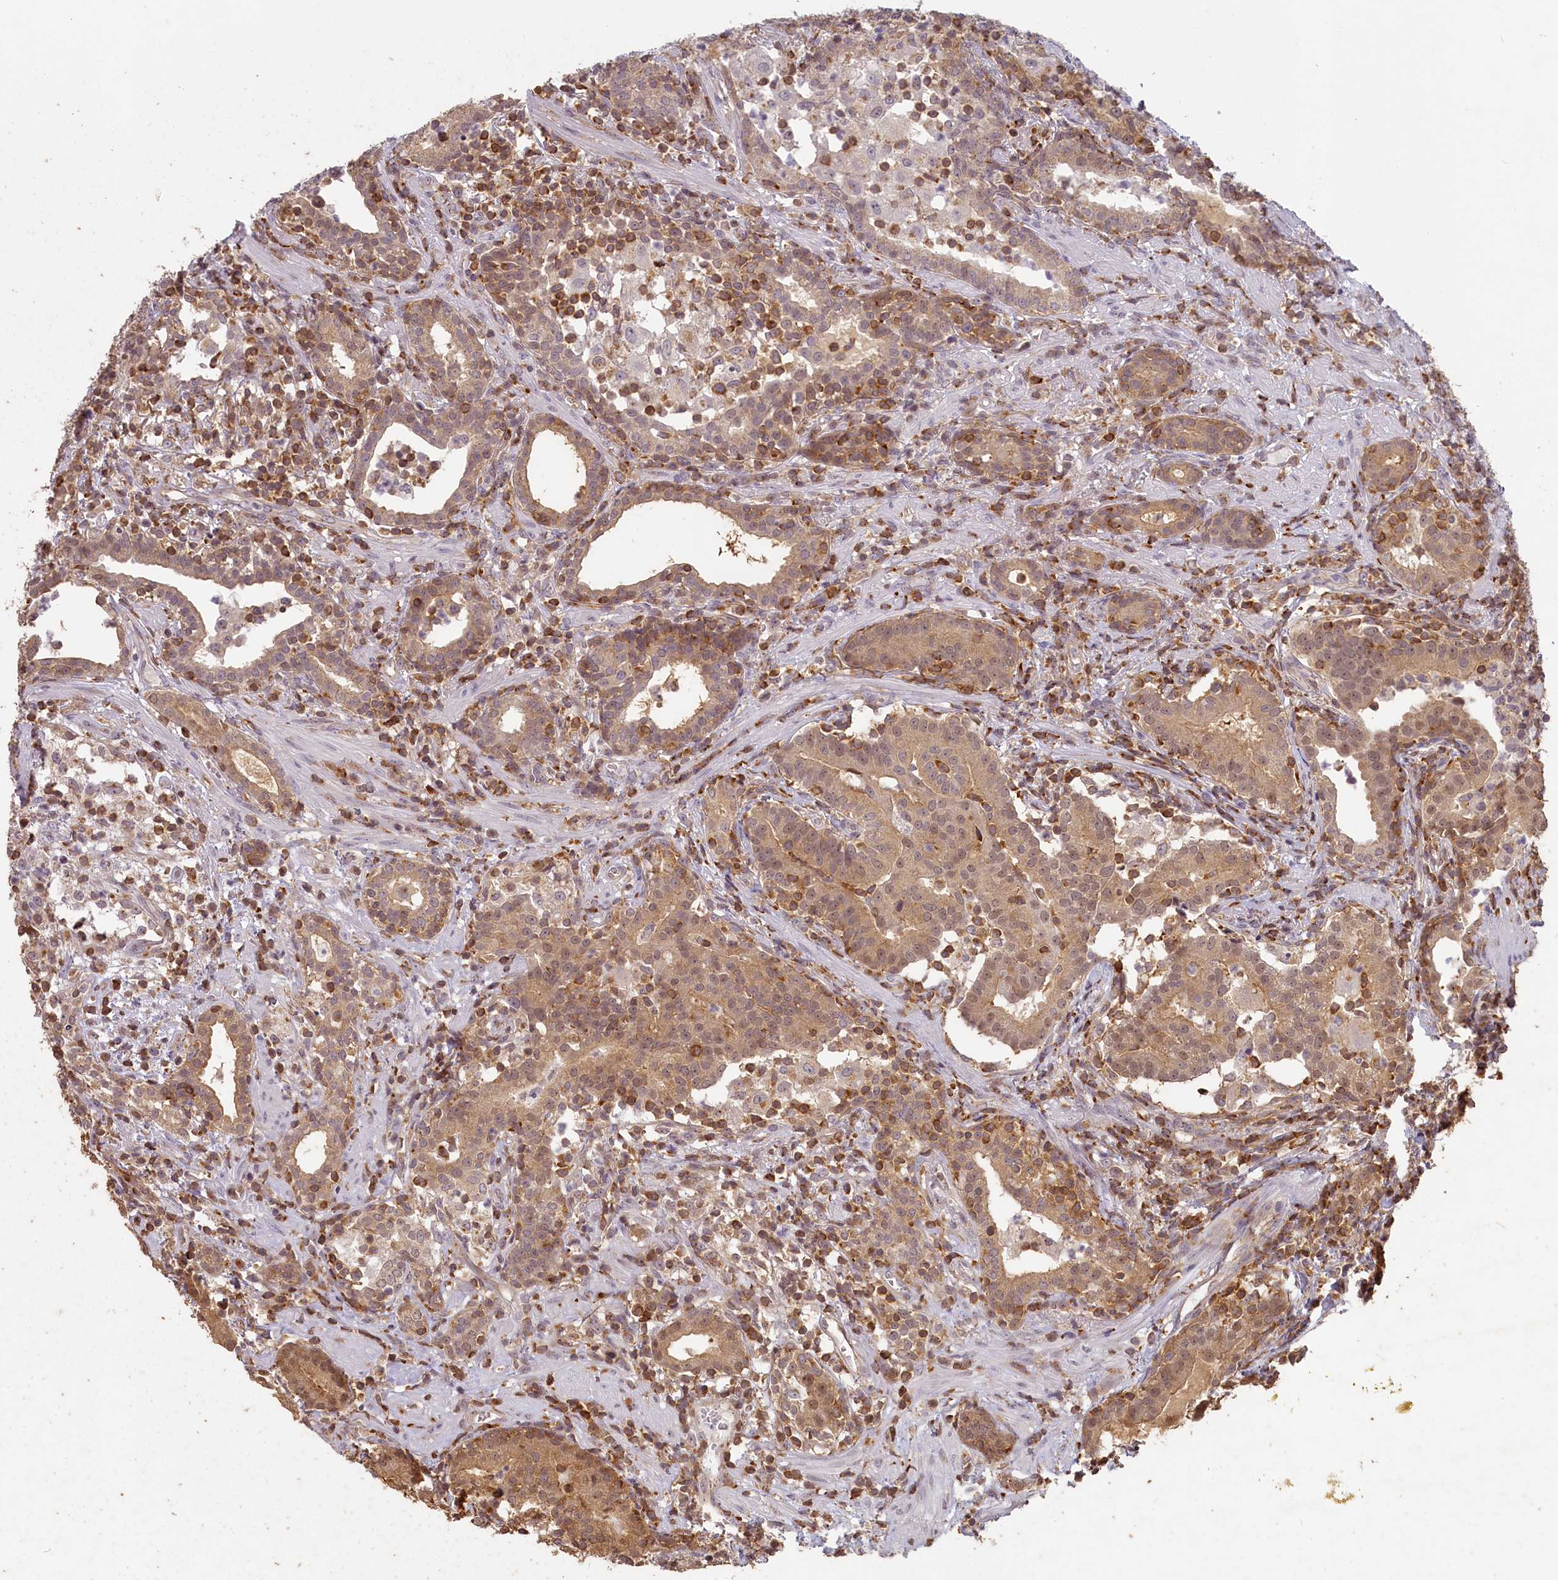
{"staining": {"intensity": "weak", "quantity": ">75%", "location": "cytoplasmic/membranous,nuclear"}, "tissue": "prostate cancer", "cell_type": "Tumor cells", "image_type": "cancer", "snomed": [{"axis": "morphology", "description": "Adenocarcinoma, High grade"}, {"axis": "topography", "description": "Prostate"}], "caption": "Prostate adenocarcinoma (high-grade) was stained to show a protein in brown. There is low levels of weak cytoplasmic/membranous and nuclear staining in about >75% of tumor cells.", "gene": "MADD", "patient": {"sex": "male", "age": 67}}